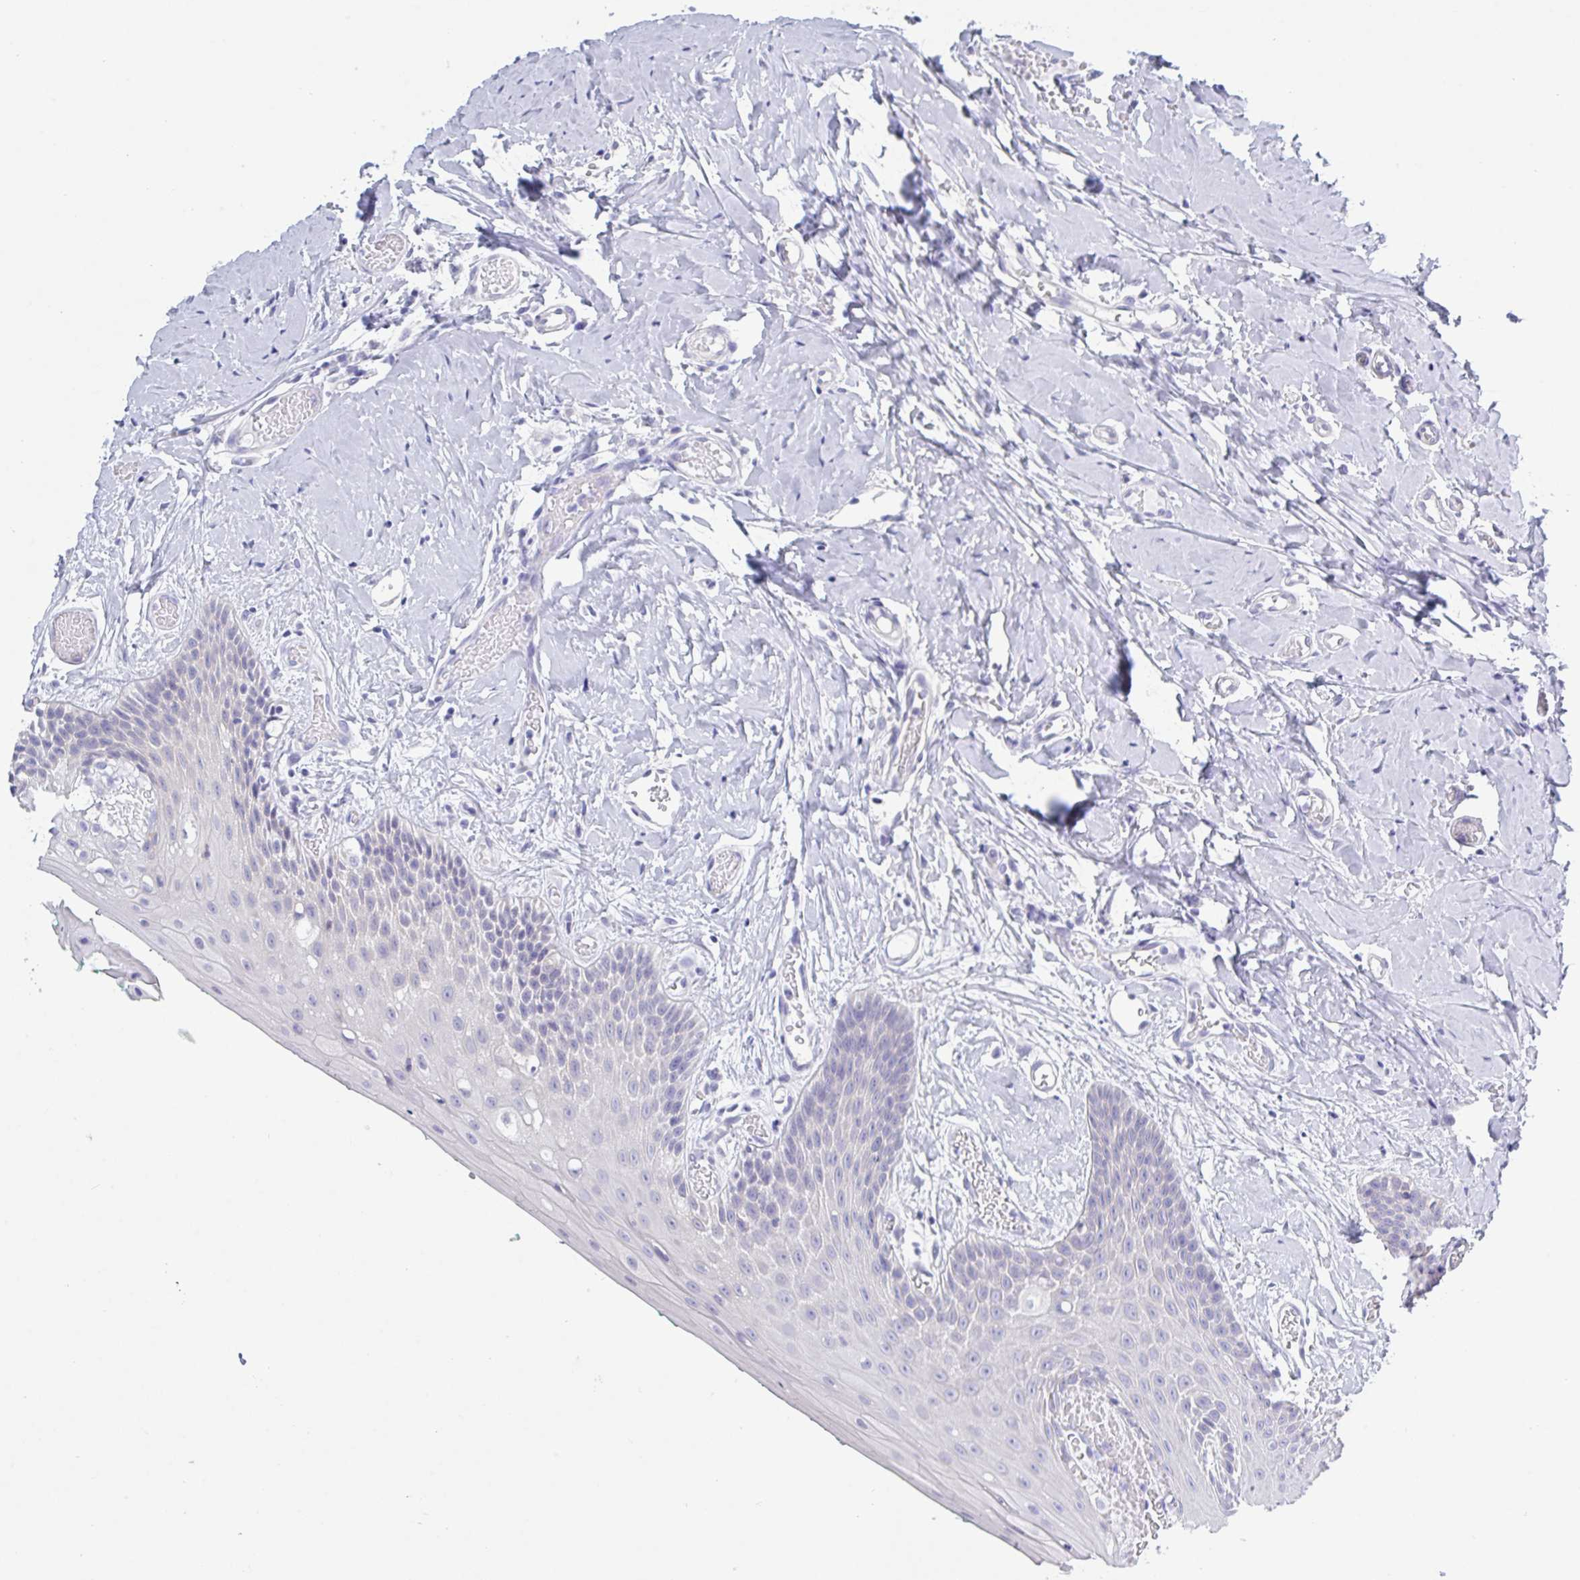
{"staining": {"intensity": "negative", "quantity": "none", "location": "none"}, "tissue": "oral mucosa", "cell_type": "Squamous epithelial cells", "image_type": "normal", "snomed": [{"axis": "morphology", "description": "Normal tissue, NOS"}, {"axis": "topography", "description": "Oral tissue"}, {"axis": "topography", "description": "Tounge, NOS"}], "caption": "An IHC histopathology image of unremarkable oral mucosa is shown. There is no staining in squamous epithelial cells of oral mucosa.", "gene": "CHMP5", "patient": {"sex": "female", "age": 62}}